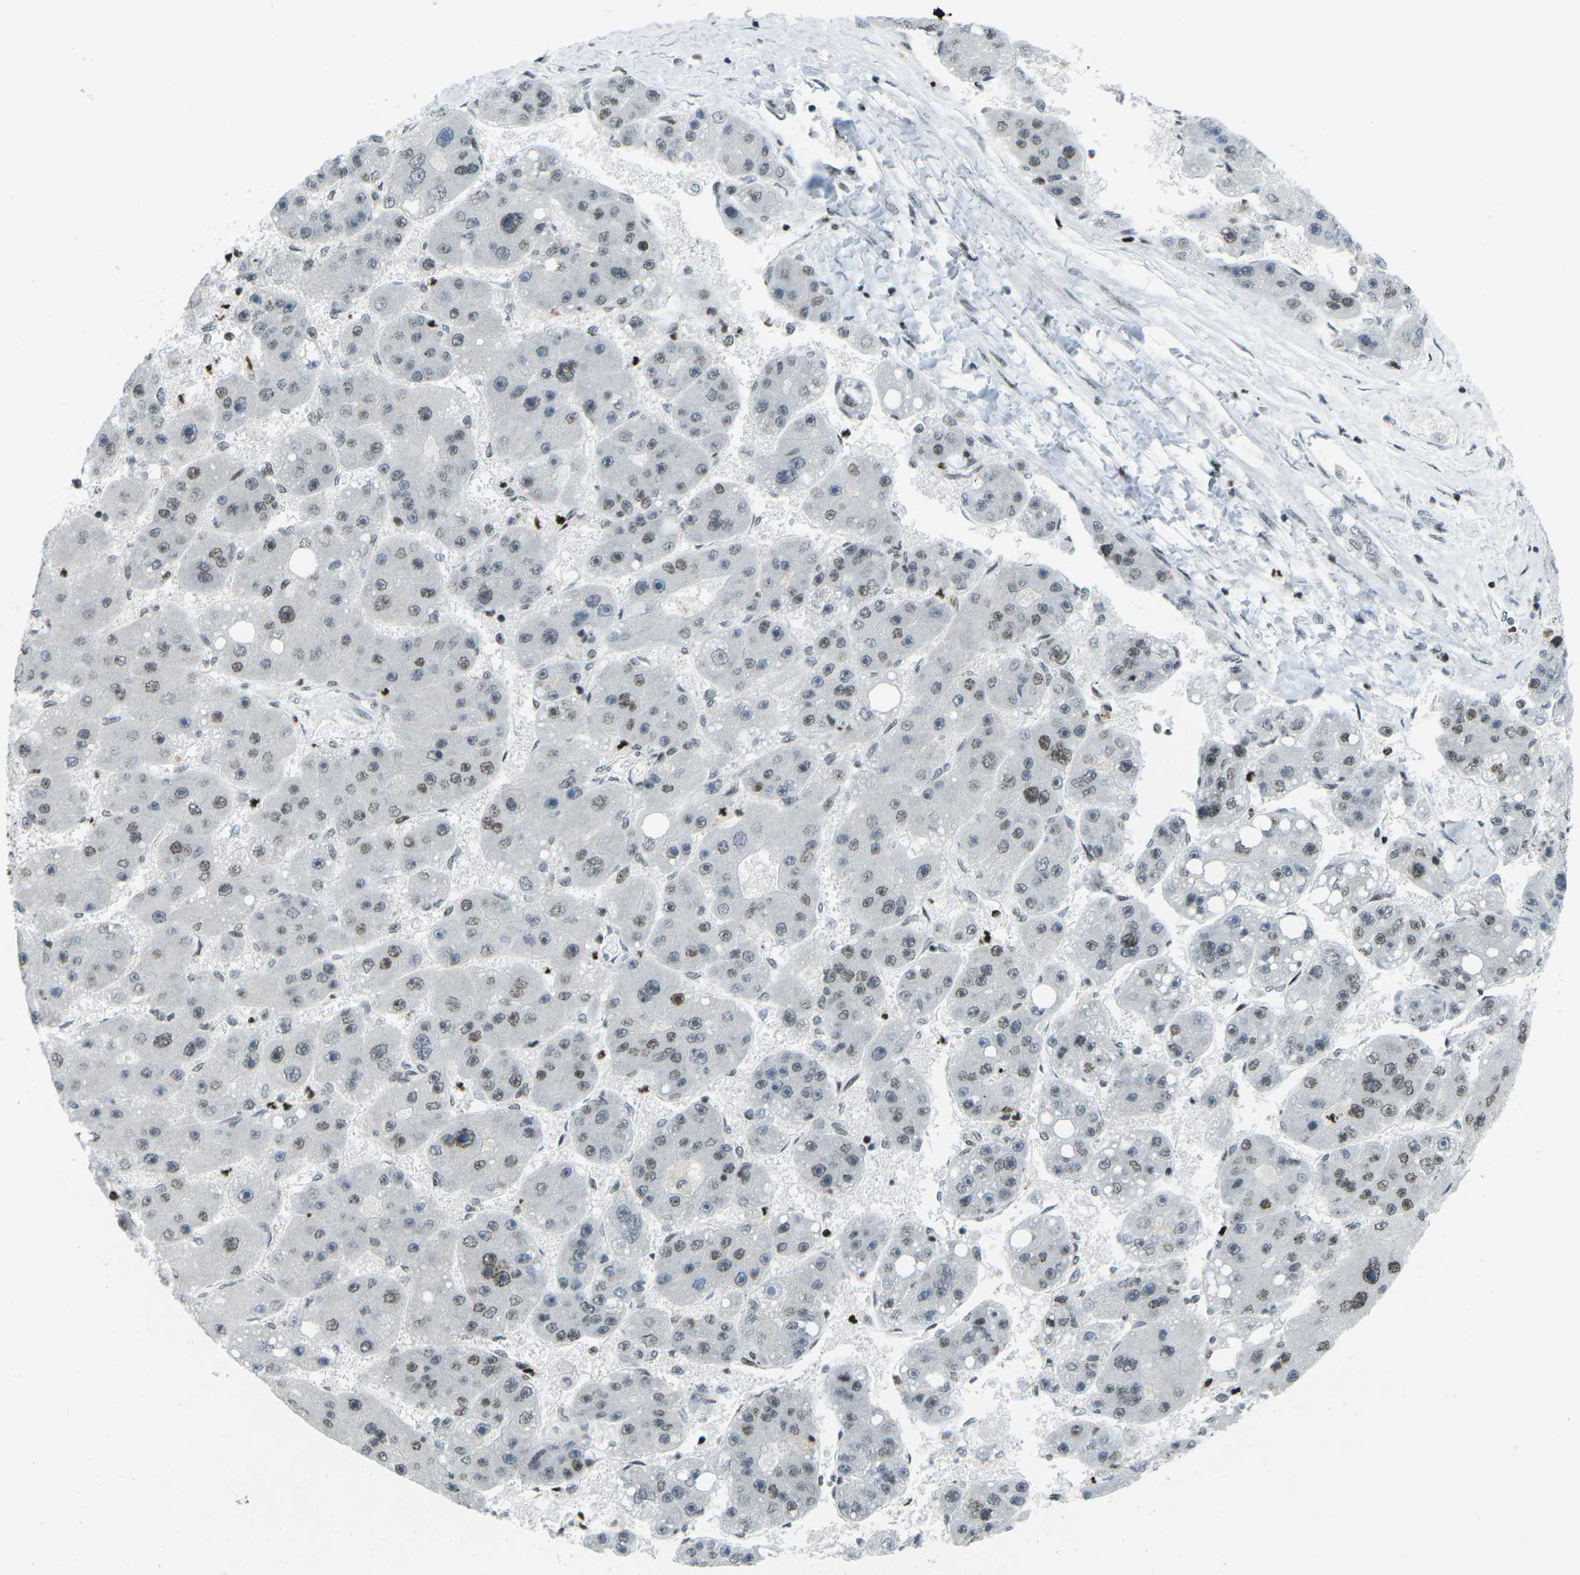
{"staining": {"intensity": "weak", "quantity": "25%-75%", "location": "nuclear"}, "tissue": "liver cancer", "cell_type": "Tumor cells", "image_type": "cancer", "snomed": [{"axis": "morphology", "description": "Carcinoma, Hepatocellular, NOS"}, {"axis": "topography", "description": "Liver"}], "caption": "Weak nuclear positivity is identified in approximately 25%-75% of tumor cells in liver cancer.", "gene": "EME1", "patient": {"sex": "female", "age": 61}}